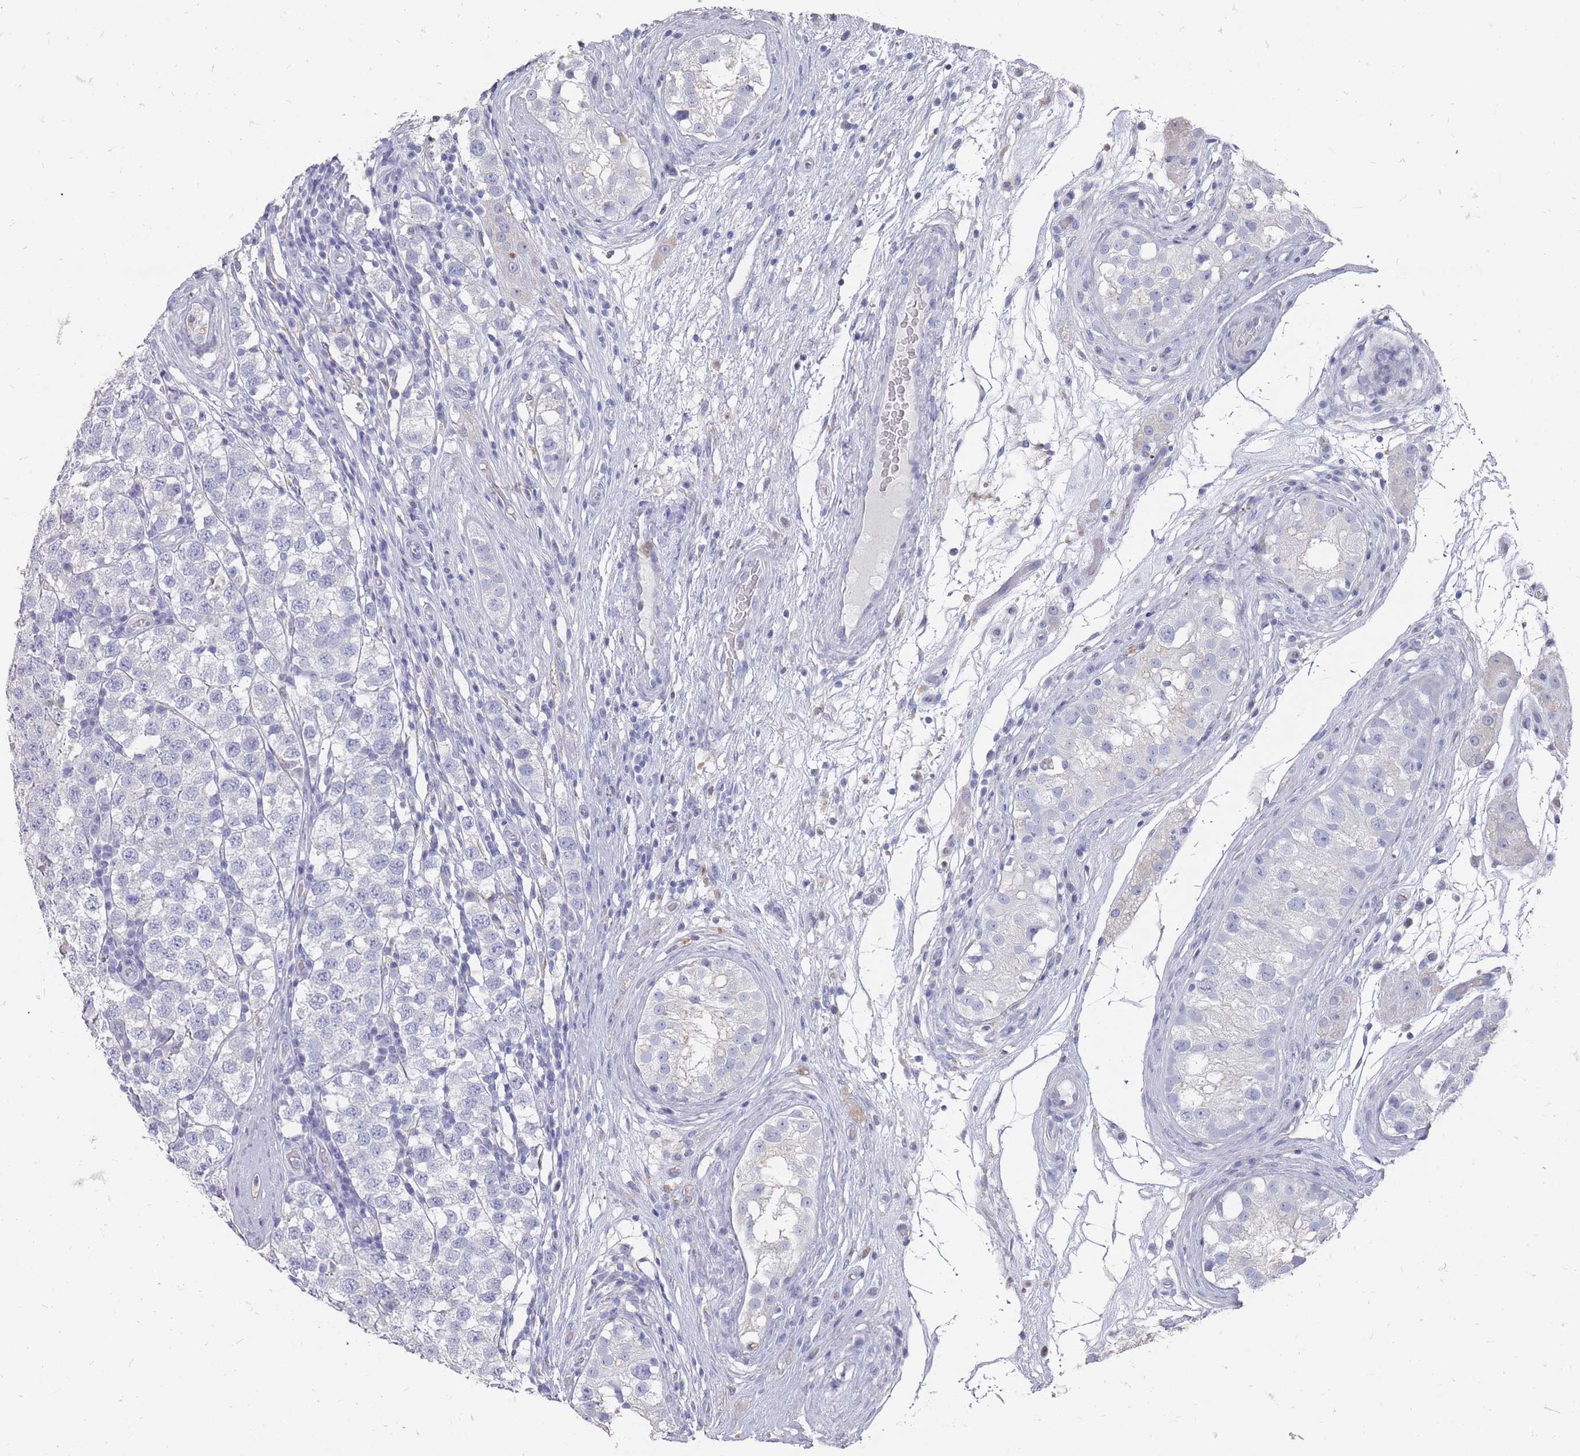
{"staining": {"intensity": "negative", "quantity": "none", "location": "none"}, "tissue": "testis cancer", "cell_type": "Tumor cells", "image_type": "cancer", "snomed": [{"axis": "morphology", "description": "Seminoma, NOS"}, {"axis": "topography", "description": "Testis"}], "caption": "Photomicrograph shows no significant protein staining in tumor cells of testis cancer. The staining is performed using DAB brown chromogen with nuclei counter-stained in using hematoxylin.", "gene": "OTULINL", "patient": {"sex": "male", "age": 34}}